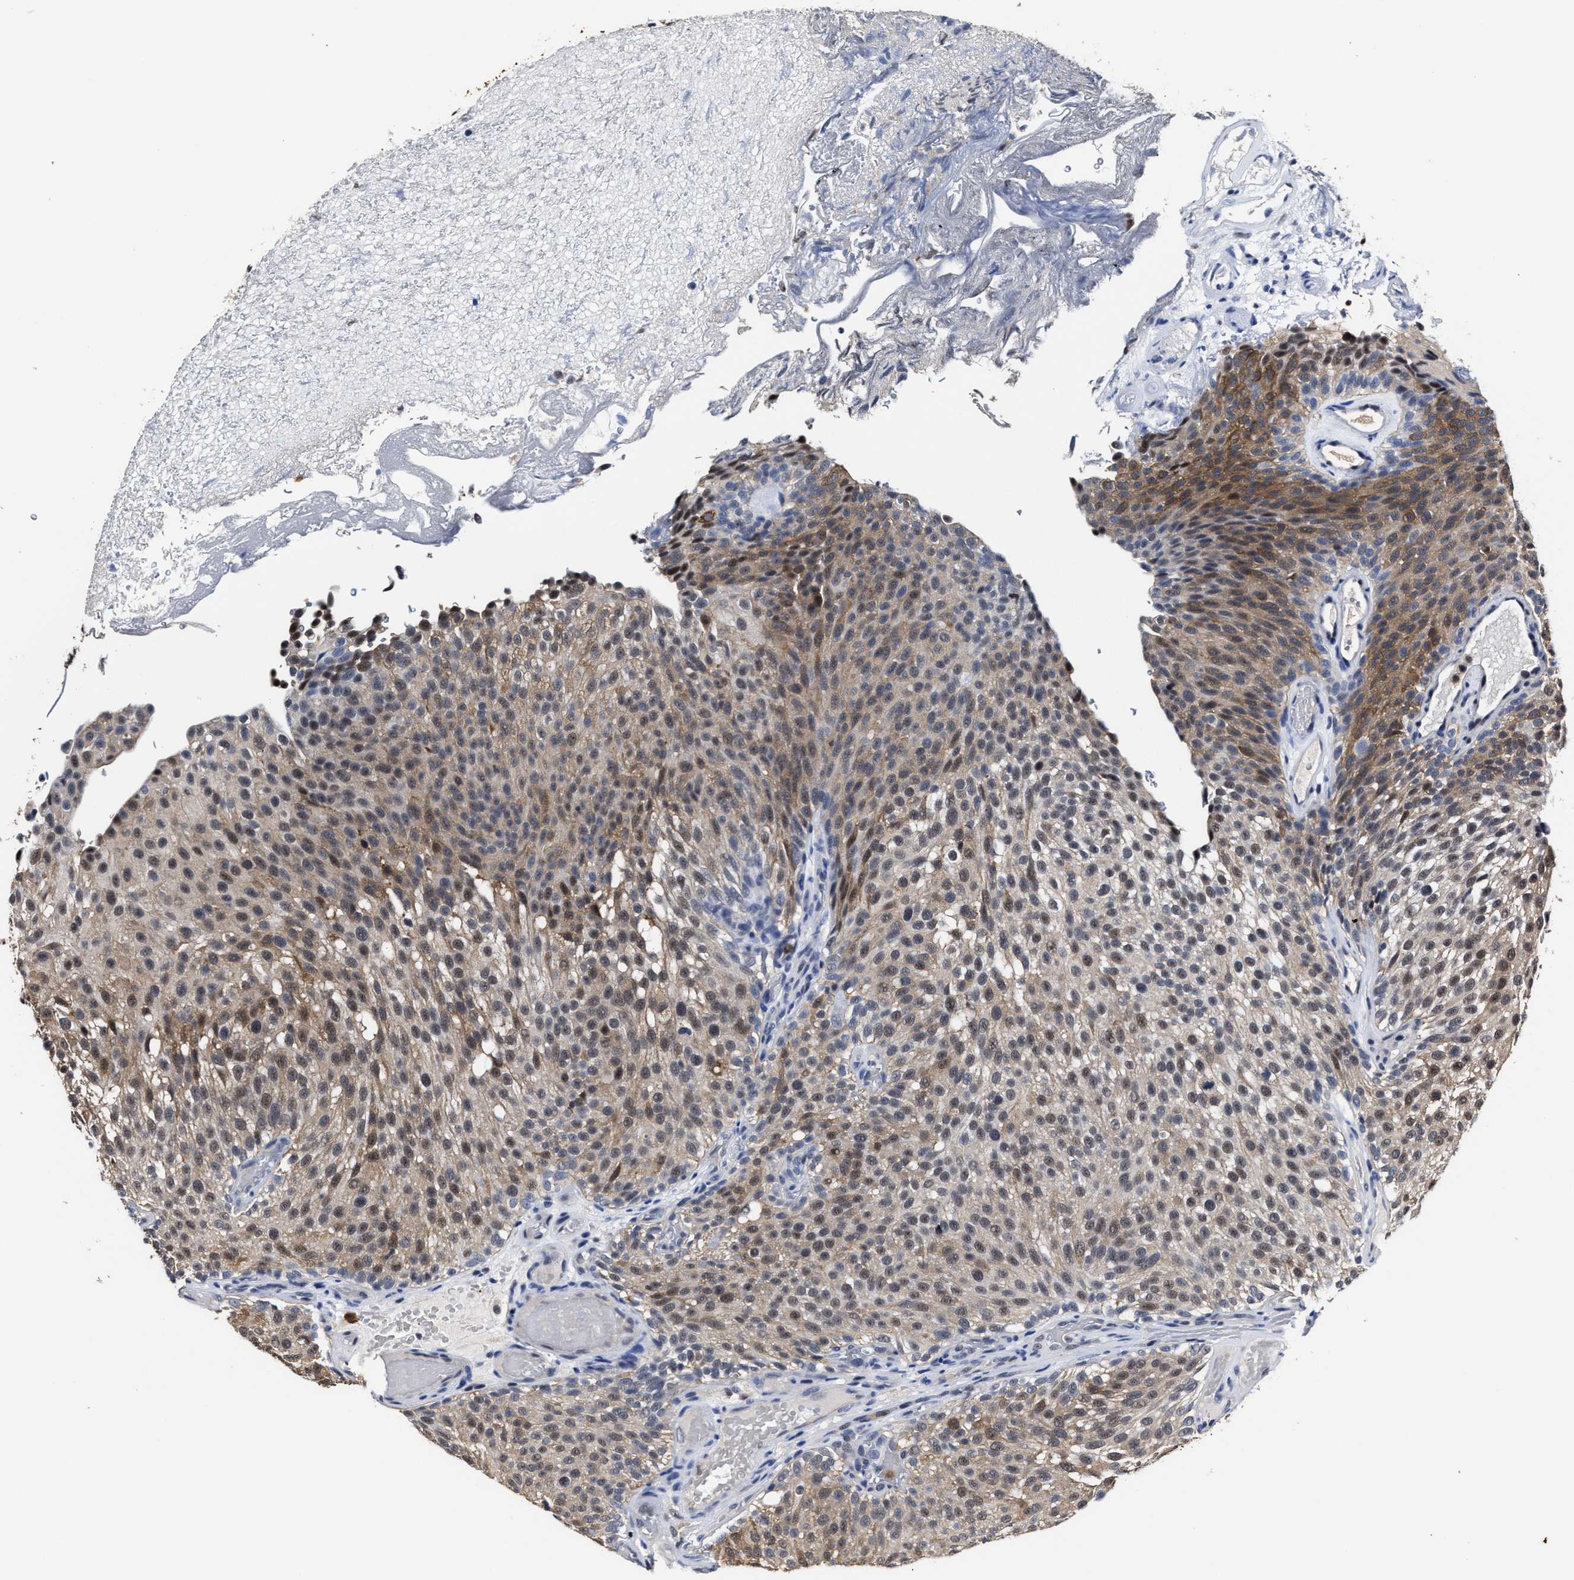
{"staining": {"intensity": "moderate", "quantity": ">75%", "location": "cytoplasmic/membranous,nuclear"}, "tissue": "urothelial cancer", "cell_type": "Tumor cells", "image_type": "cancer", "snomed": [{"axis": "morphology", "description": "Urothelial carcinoma, Low grade"}, {"axis": "topography", "description": "Urinary bladder"}], "caption": "IHC (DAB) staining of human low-grade urothelial carcinoma reveals moderate cytoplasmic/membranous and nuclear protein staining in about >75% of tumor cells.", "gene": "PRPF4B", "patient": {"sex": "male", "age": 78}}